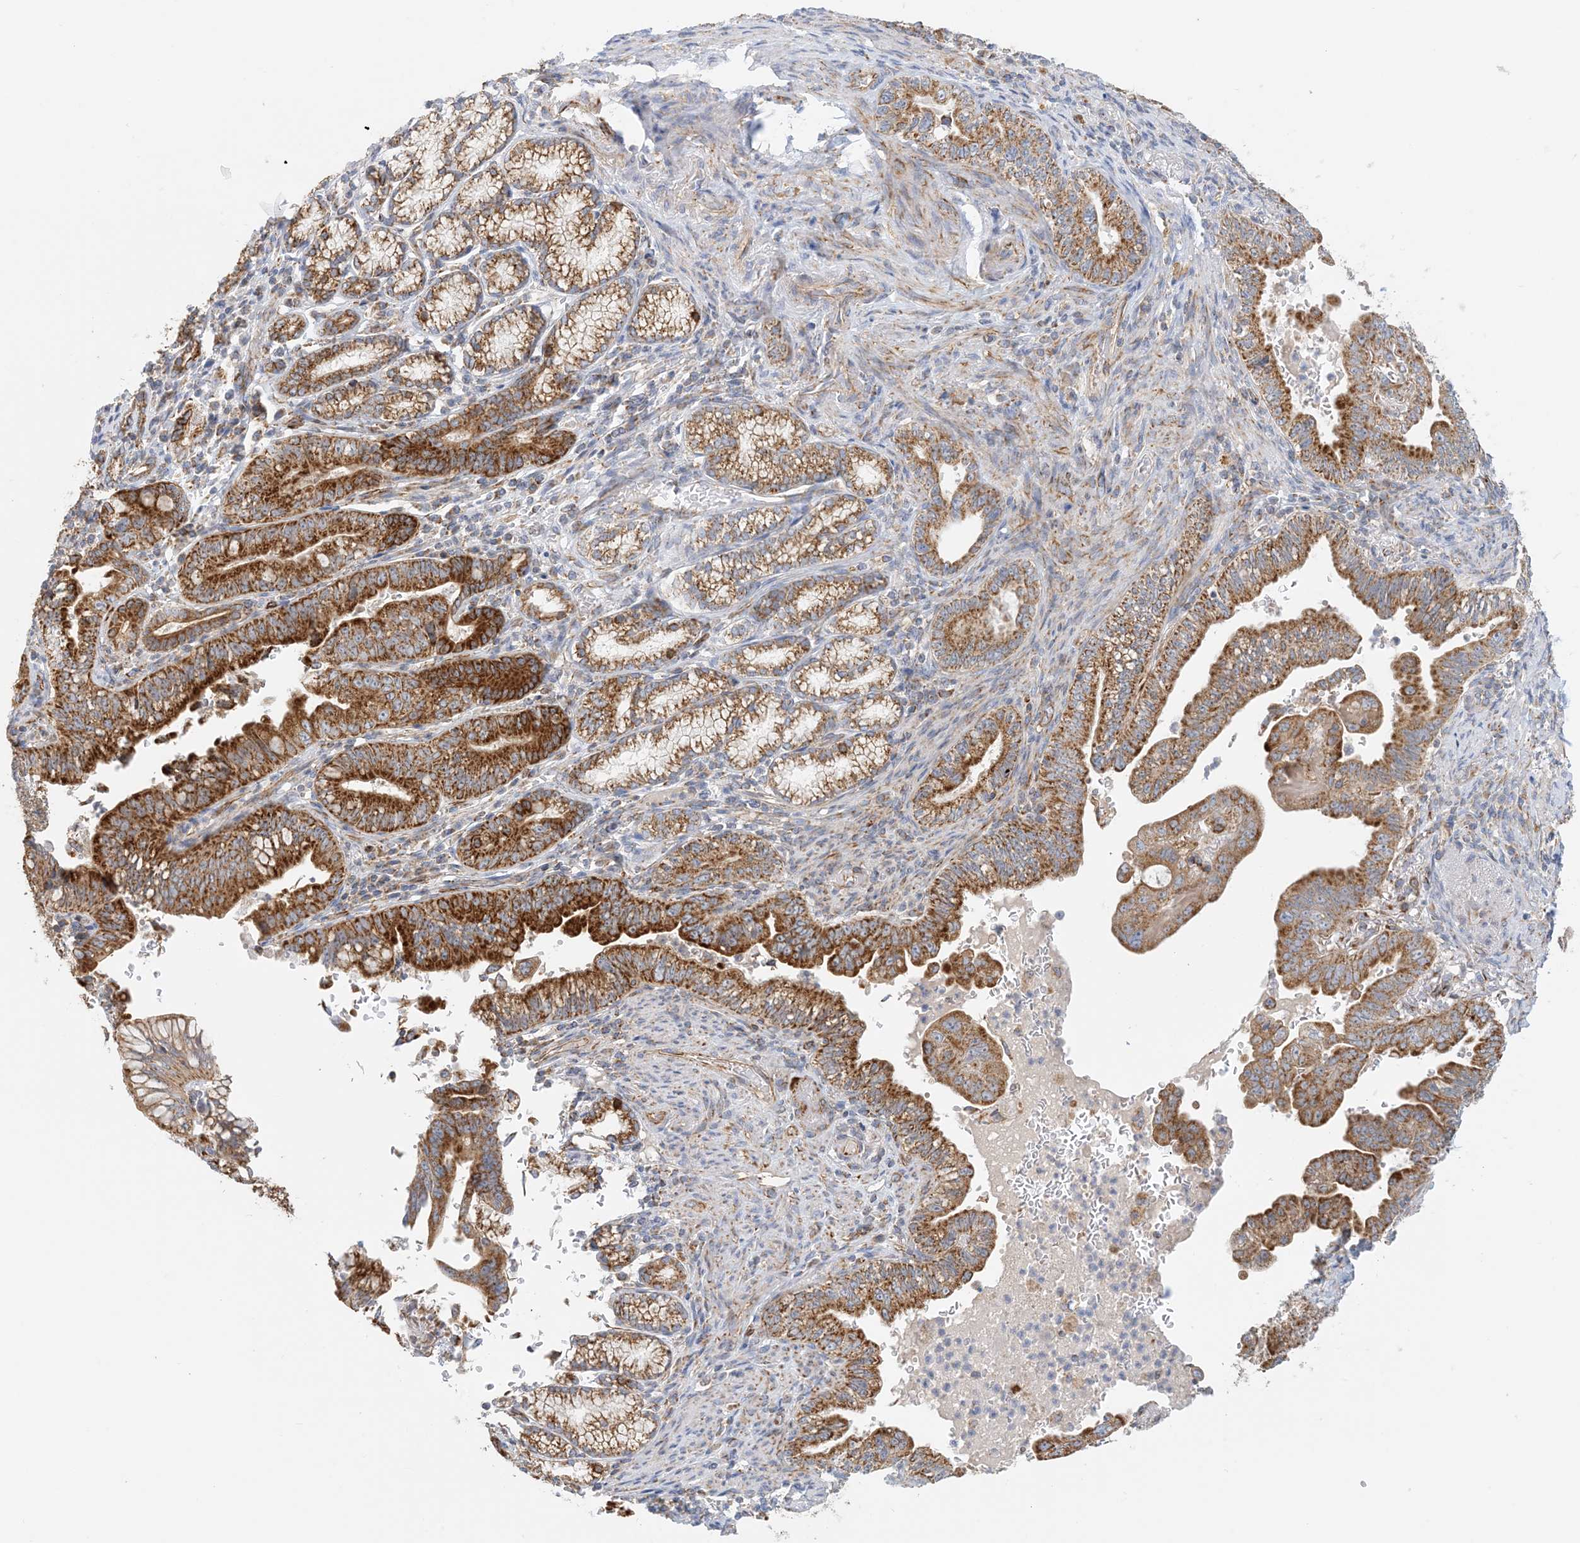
{"staining": {"intensity": "strong", "quantity": ">75%", "location": "cytoplasmic/membranous"}, "tissue": "pancreatic cancer", "cell_type": "Tumor cells", "image_type": "cancer", "snomed": [{"axis": "morphology", "description": "Adenocarcinoma, NOS"}, {"axis": "topography", "description": "Pancreas"}], "caption": "Pancreatic adenocarcinoma tissue shows strong cytoplasmic/membranous positivity in approximately >75% of tumor cells The staining is performed using DAB (3,3'-diaminobenzidine) brown chromogen to label protein expression. The nuclei are counter-stained blue using hematoxylin.", "gene": "COA3", "patient": {"sex": "male", "age": 70}}